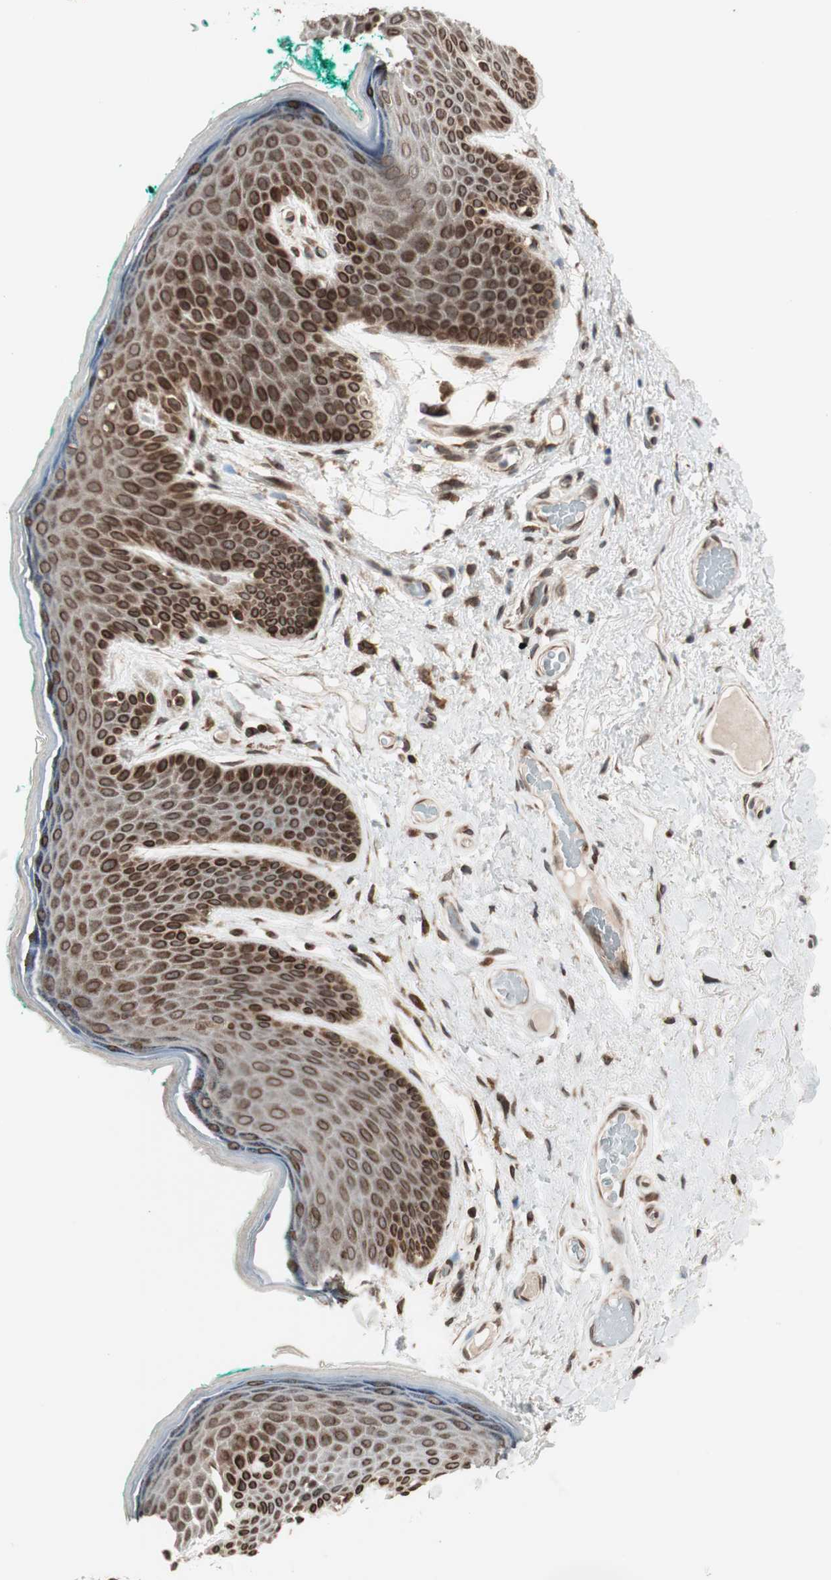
{"staining": {"intensity": "strong", "quantity": ">75%", "location": "cytoplasmic/membranous,nuclear"}, "tissue": "skin", "cell_type": "Epidermal cells", "image_type": "normal", "snomed": [{"axis": "morphology", "description": "Normal tissue, NOS"}, {"axis": "topography", "description": "Anal"}], "caption": "Immunohistochemical staining of normal human skin exhibits strong cytoplasmic/membranous,nuclear protein positivity in about >75% of epidermal cells.", "gene": "NUP62", "patient": {"sex": "male", "age": 74}}